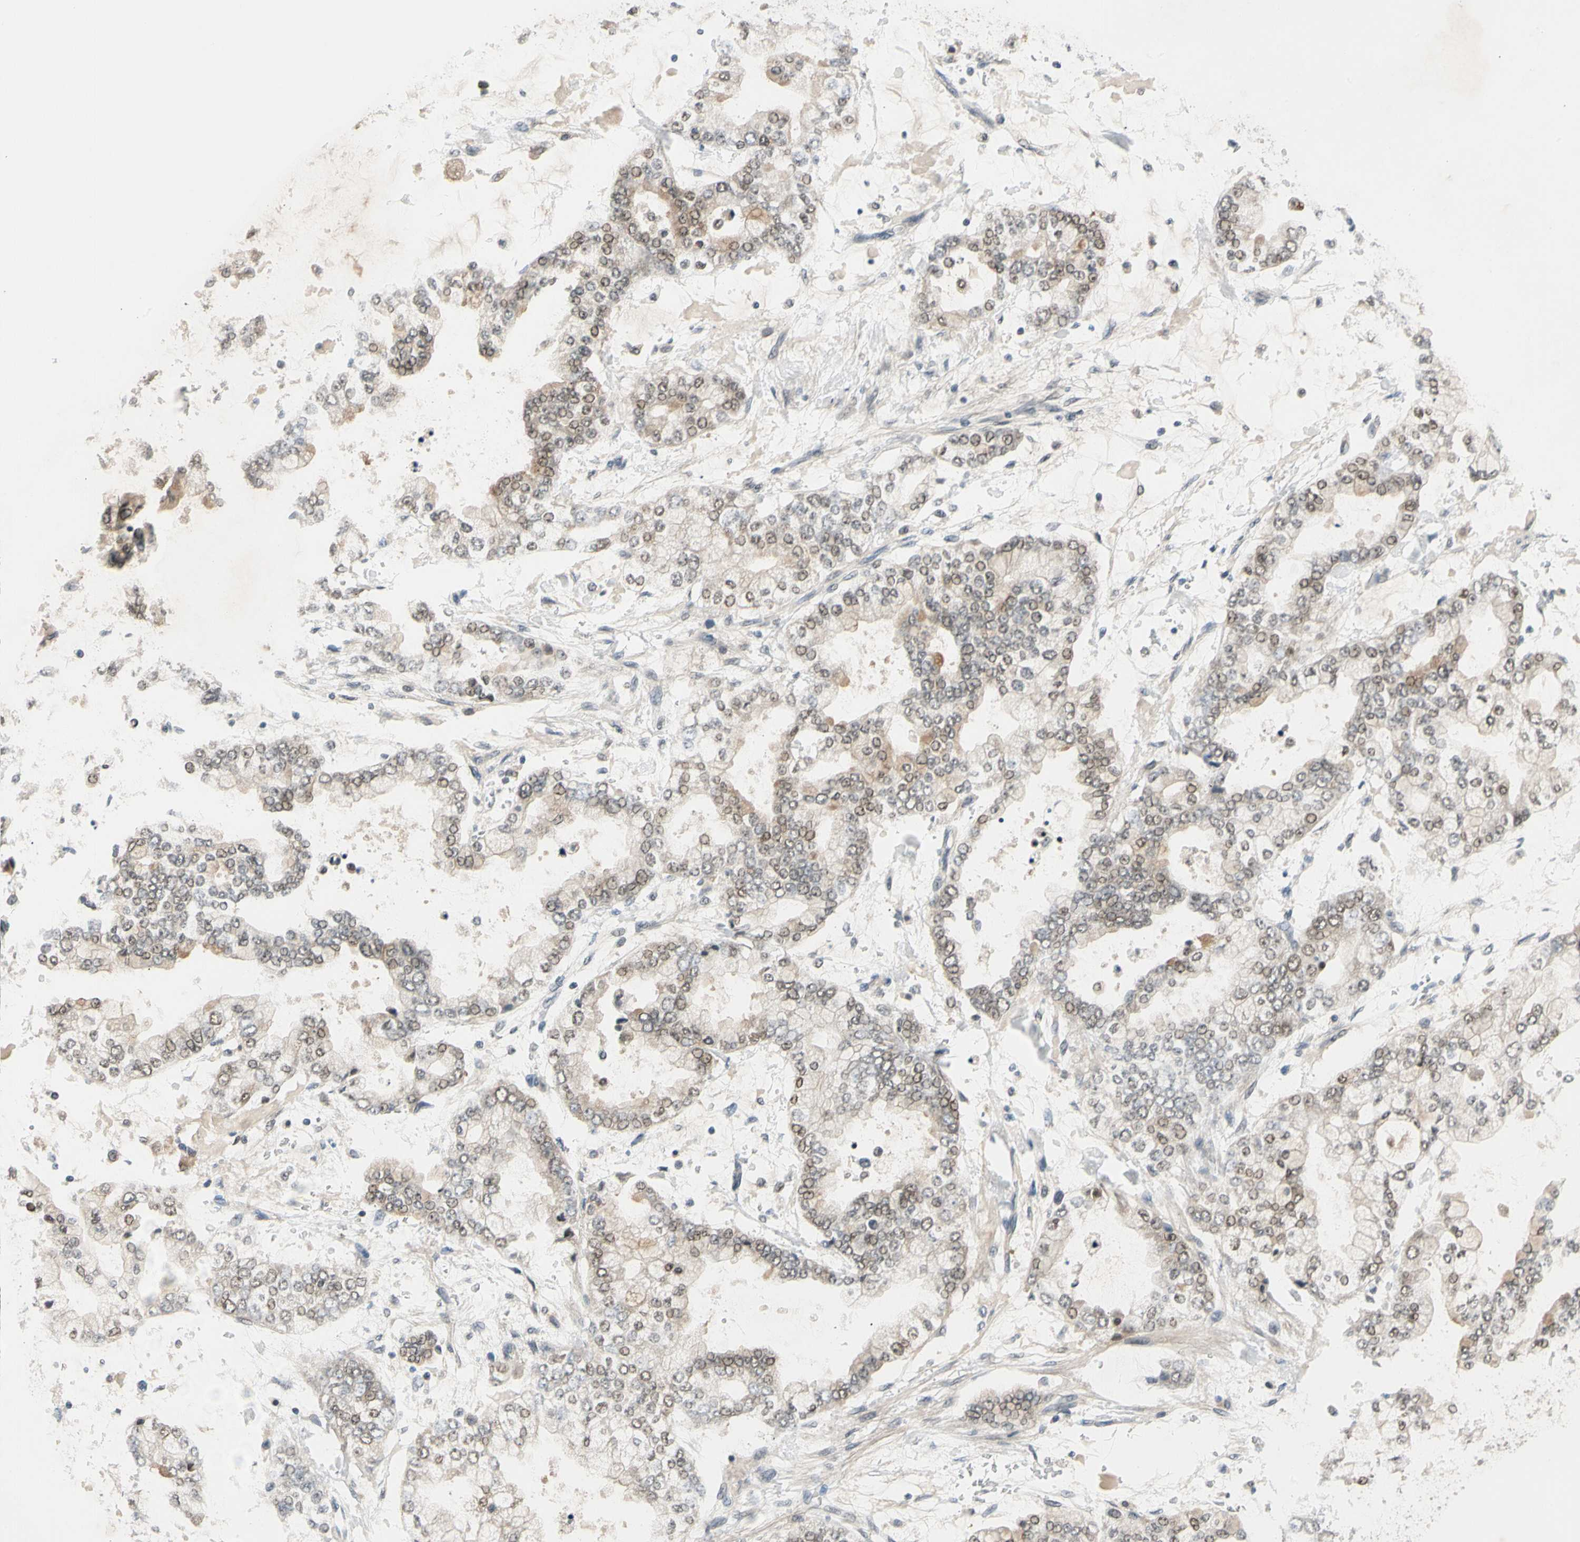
{"staining": {"intensity": "moderate", "quantity": "25%-75%", "location": "cytoplasmic/membranous,nuclear"}, "tissue": "stomach cancer", "cell_type": "Tumor cells", "image_type": "cancer", "snomed": [{"axis": "morphology", "description": "Normal tissue, NOS"}, {"axis": "morphology", "description": "Adenocarcinoma, NOS"}, {"axis": "topography", "description": "Stomach, upper"}, {"axis": "topography", "description": "Stomach"}], "caption": "This is an image of IHC staining of adenocarcinoma (stomach), which shows moderate expression in the cytoplasmic/membranous and nuclear of tumor cells.", "gene": "RIOX2", "patient": {"sex": "male", "age": 76}}